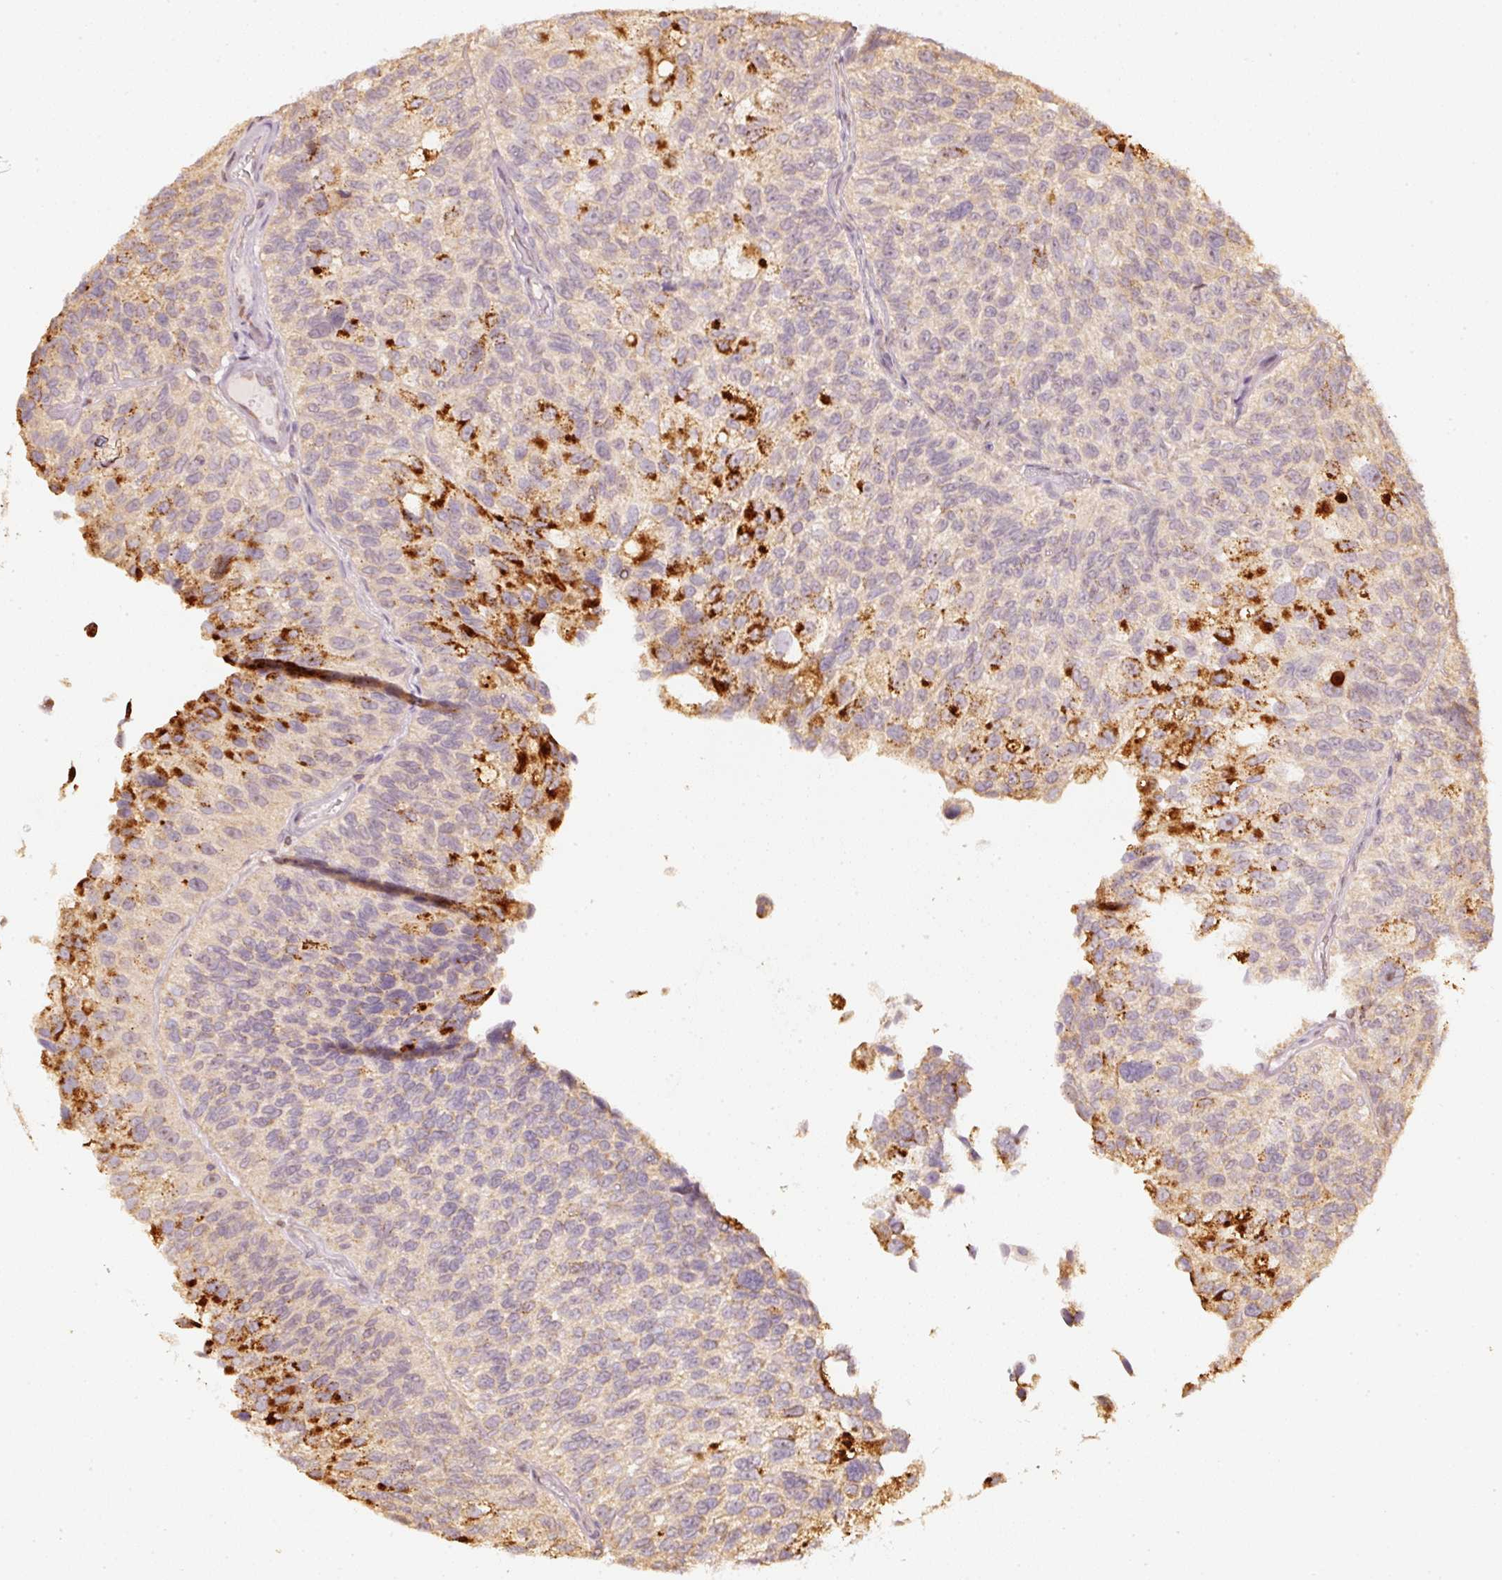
{"staining": {"intensity": "strong", "quantity": "<25%", "location": "cytoplasmic/membranous"}, "tissue": "urothelial cancer", "cell_type": "Tumor cells", "image_type": "cancer", "snomed": [{"axis": "morphology", "description": "Urothelial carcinoma, NOS"}, {"axis": "topography", "description": "Urinary bladder"}], "caption": "Immunohistochemistry (IHC) of urothelial cancer exhibits medium levels of strong cytoplasmic/membranous staining in about <25% of tumor cells.", "gene": "RAB35", "patient": {"sex": "male", "age": 87}}